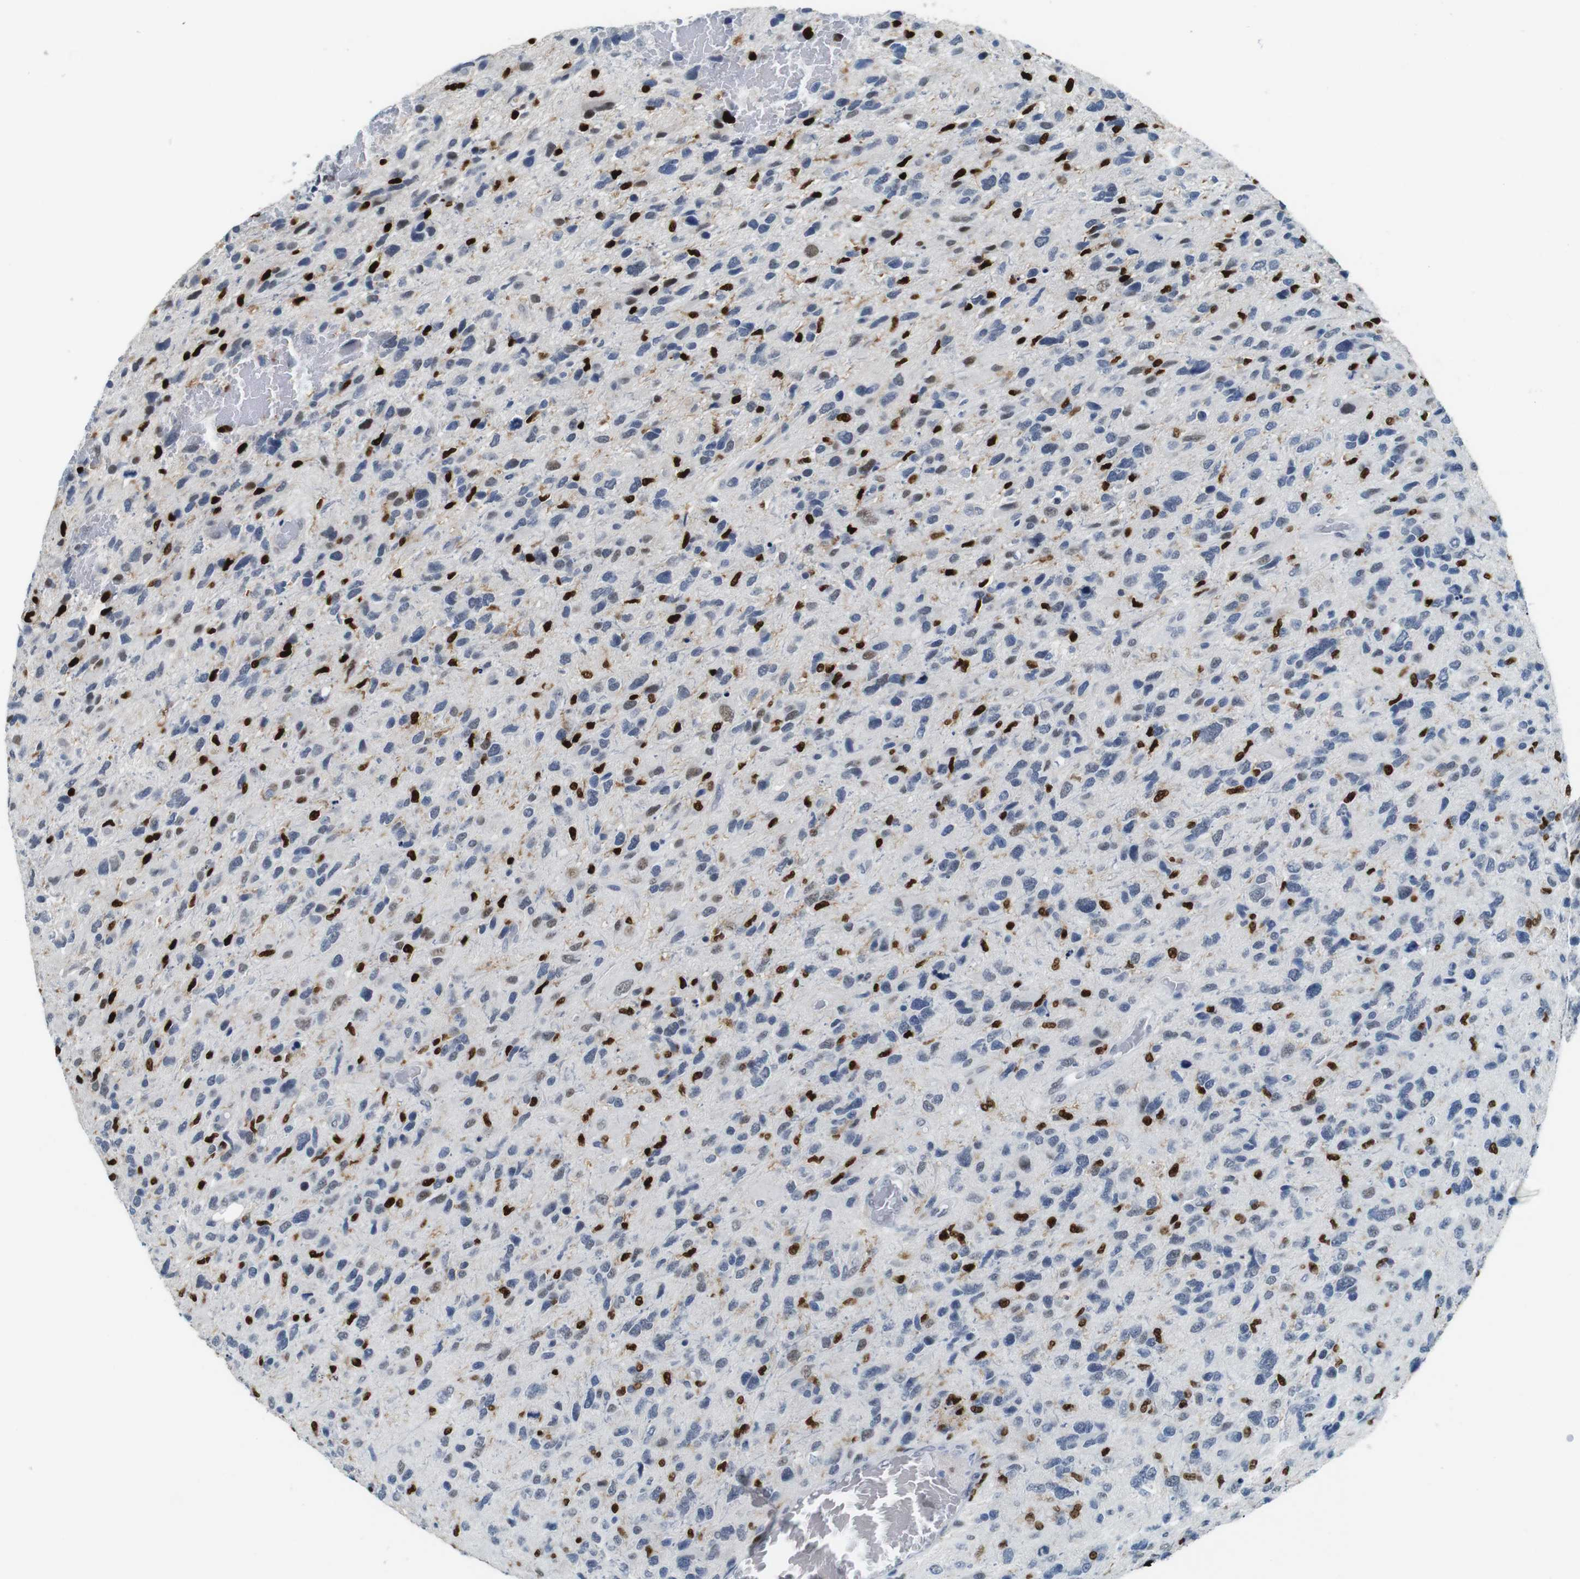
{"staining": {"intensity": "strong", "quantity": "<25%", "location": "nuclear"}, "tissue": "glioma", "cell_type": "Tumor cells", "image_type": "cancer", "snomed": [{"axis": "morphology", "description": "Glioma, malignant, High grade"}, {"axis": "topography", "description": "Brain"}], "caption": "This histopathology image reveals high-grade glioma (malignant) stained with immunohistochemistry to label a protein in brown. The nuclear of tumor cells show strong positivity for the protein. Nuclei are counter-stained blue.", "gene": "IRF8", "patient": {"sex": "female", "age": 58}}